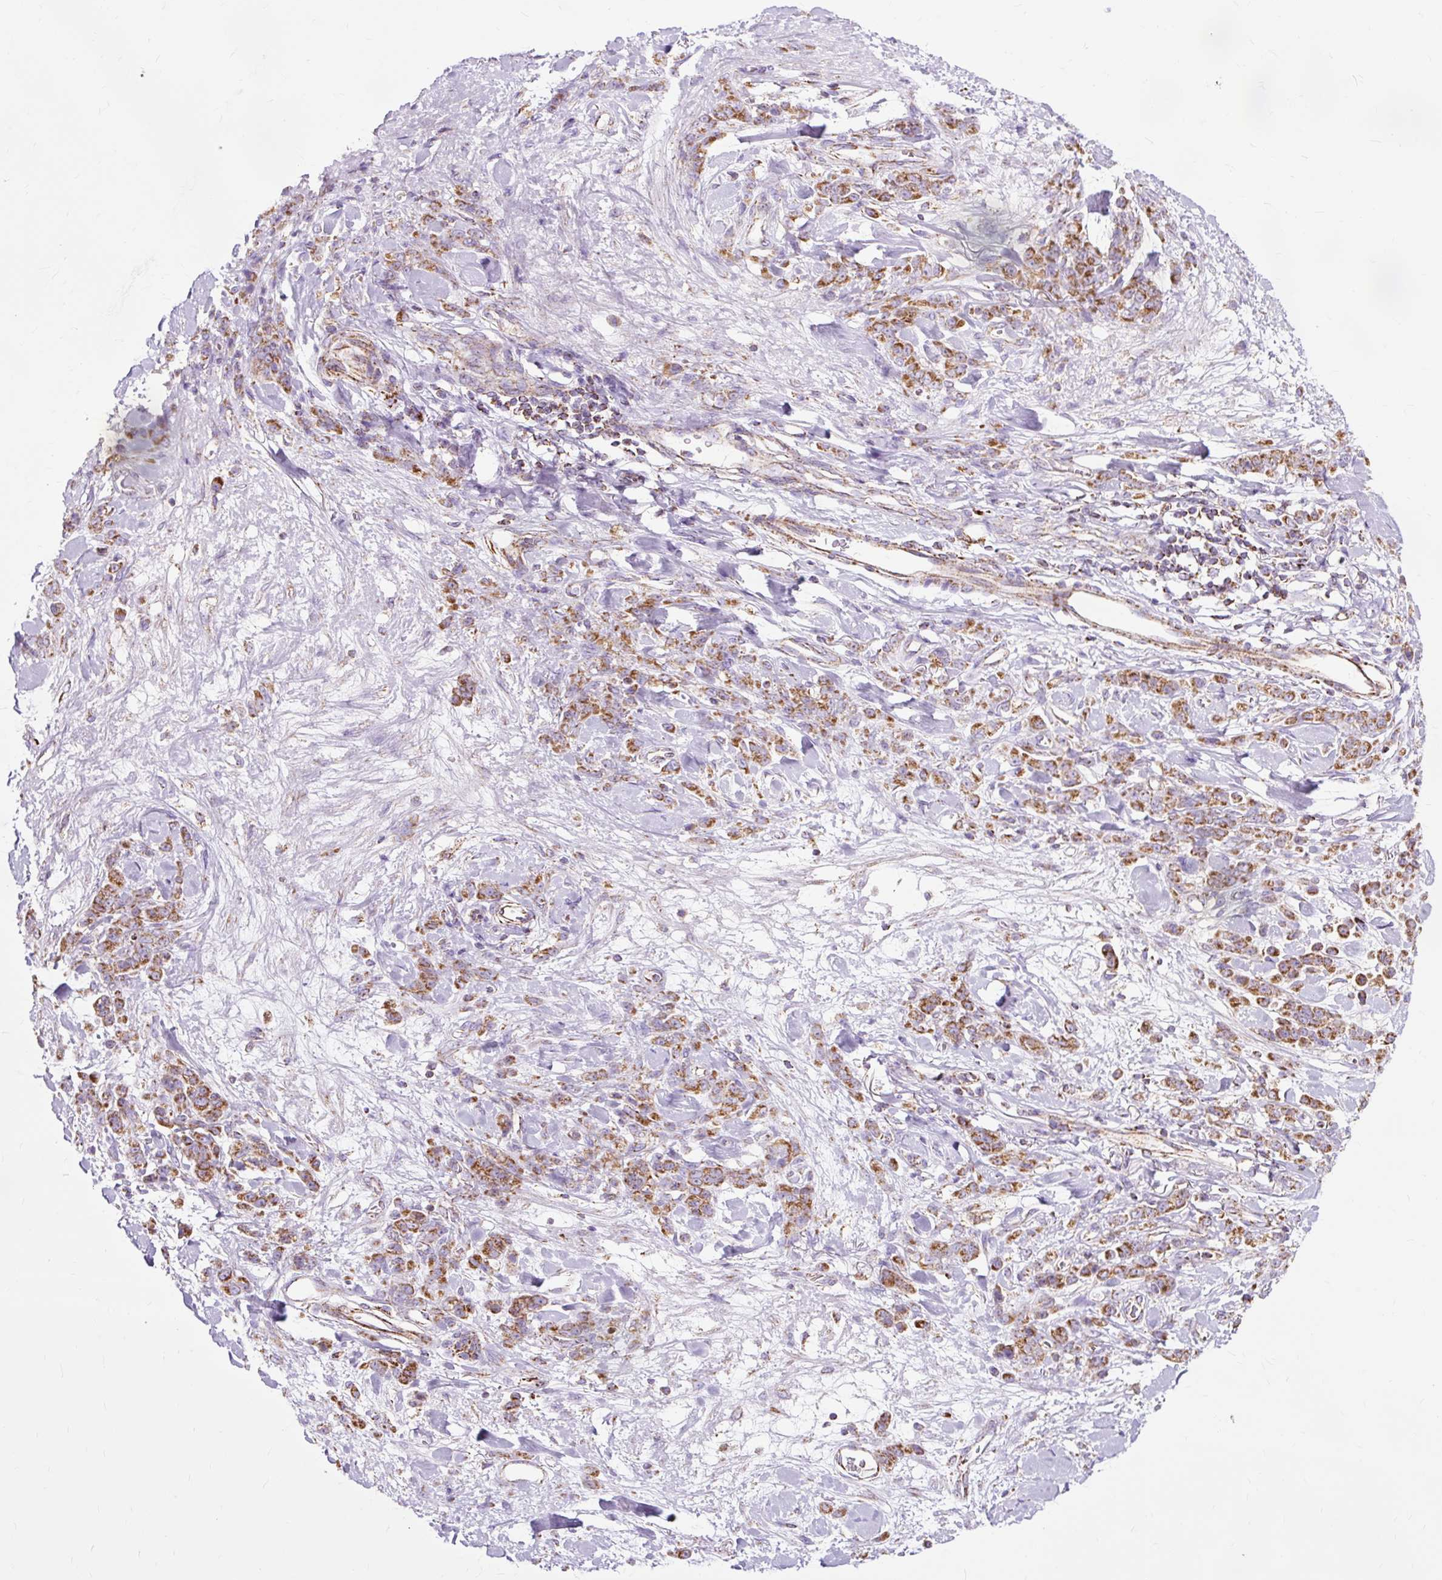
{"staining": {"intensity": "moderate", "quantity": ">75%", "location": "cytoplasmic/membranous"}, "tissue": "stomach cancer", "cell_type": "Tumor cells", "image_type": "cancer", "snomed": [{"axis": "morphology", "description": "Normal tissue, NOS"}, {"axis": "morphology", "description": "Adenocarcinoma, NOS"}, {"axis": "topography", "description": "Stomach"}], "caption": "Immunohistochemical staining of stomach adenocarcinoma reveals medium levels of moderate cytoplasmic/membranous protein positivity in approximately >75% of tumor cells.", "gene": "DLAT", "patient": {"sex": "male", "age": 82}}